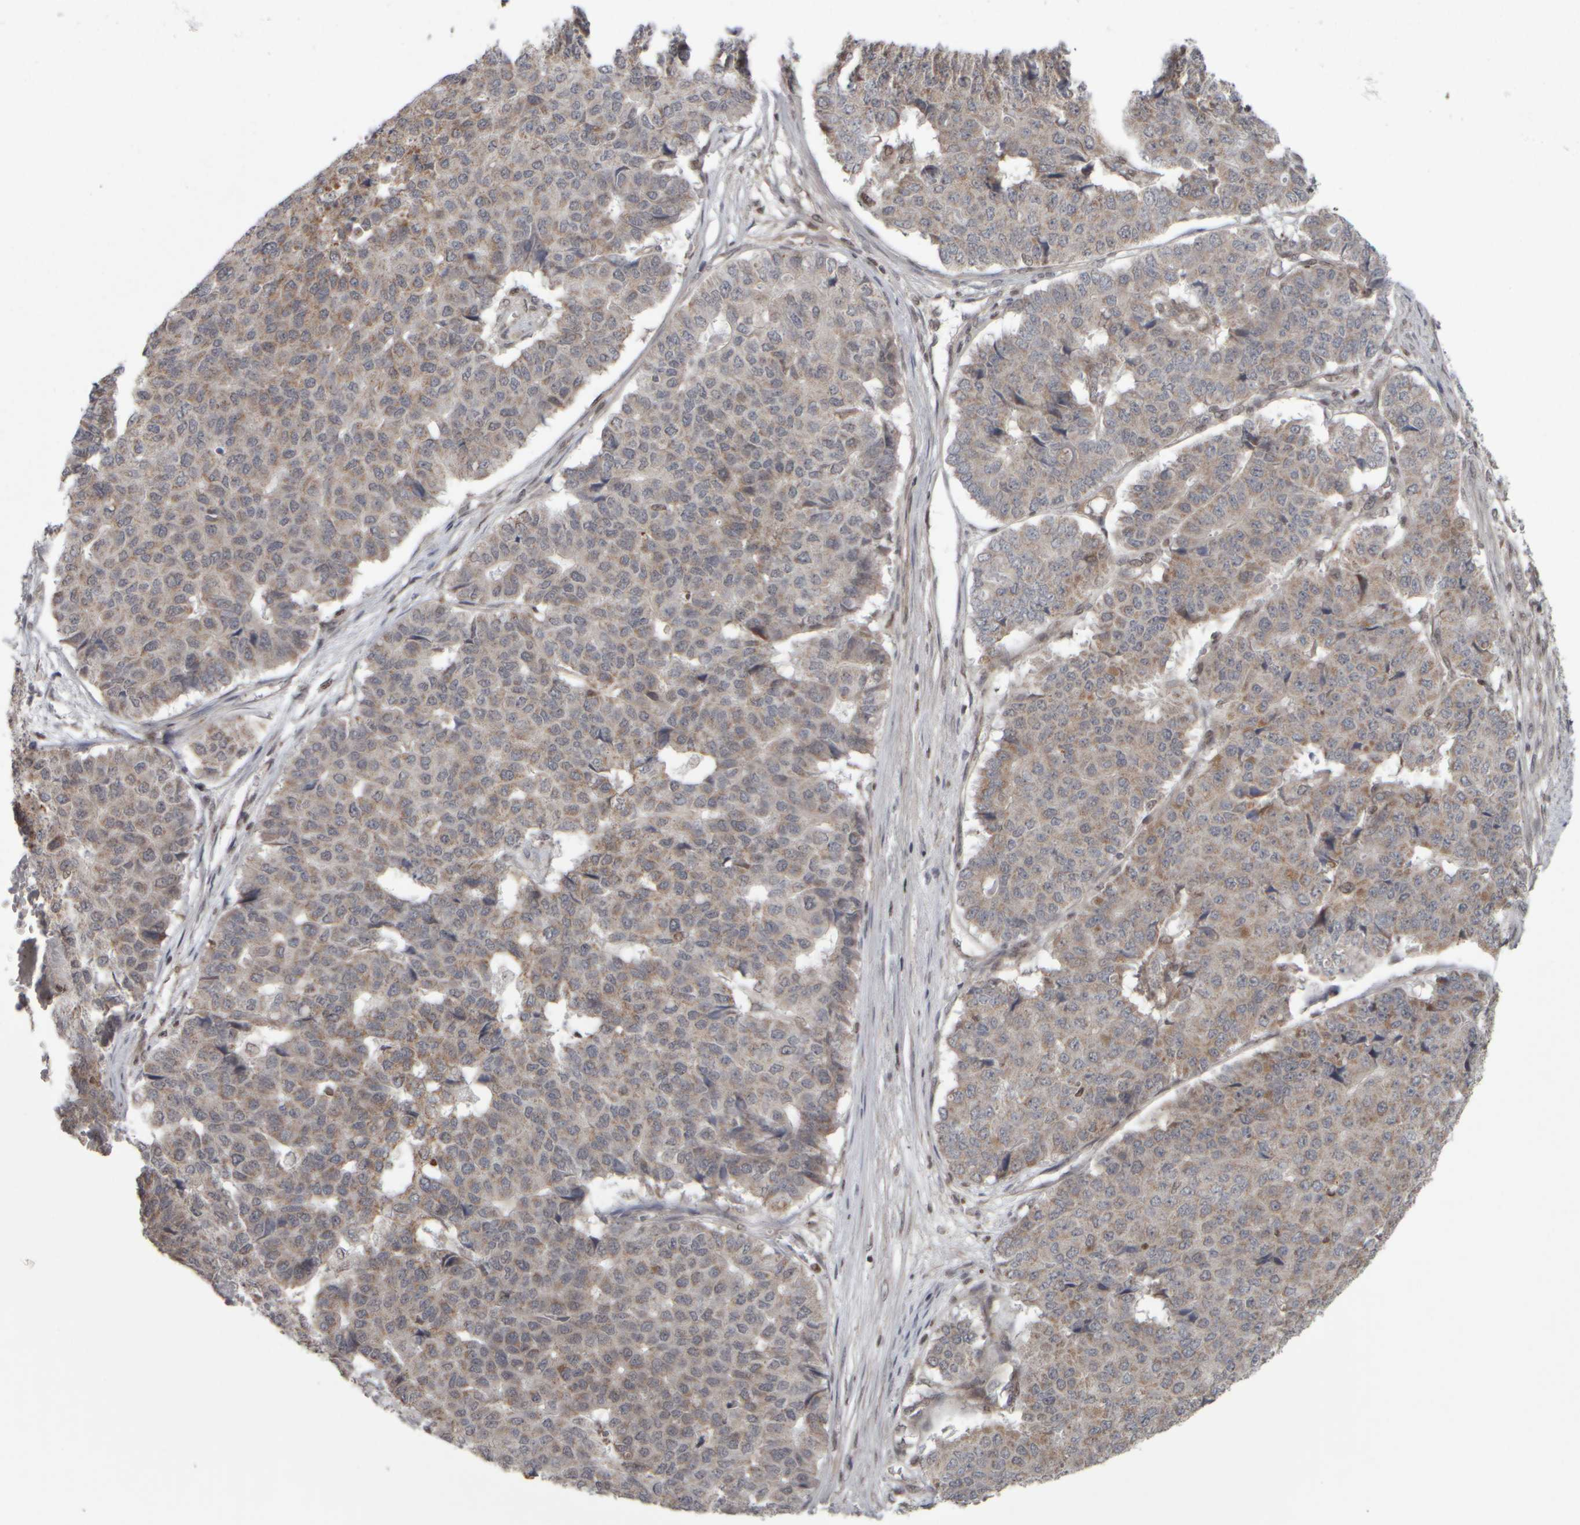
{"staining": {"intensity": "weak", "quantity": "25%-75%", "location": "cytoplasmic/membranous"}, "tissue": "pancreatic cancer", "cell_type": "Tumor cells", "image_type": "cancer", "snomed": [{"axis": "morphology", "description": "Adenocarcinoma, NOS"}, {"axis": "topography", "description": "Pancreas"}], "caption": "Protein staining of adenocarcinoma (pancreatic) tissue displays weak cytoplasmic/membranous positivity in approximately 25%-75% of tumor cells.", "gene": "CWC27", "patient": {"sex": "male", "age": 50}}